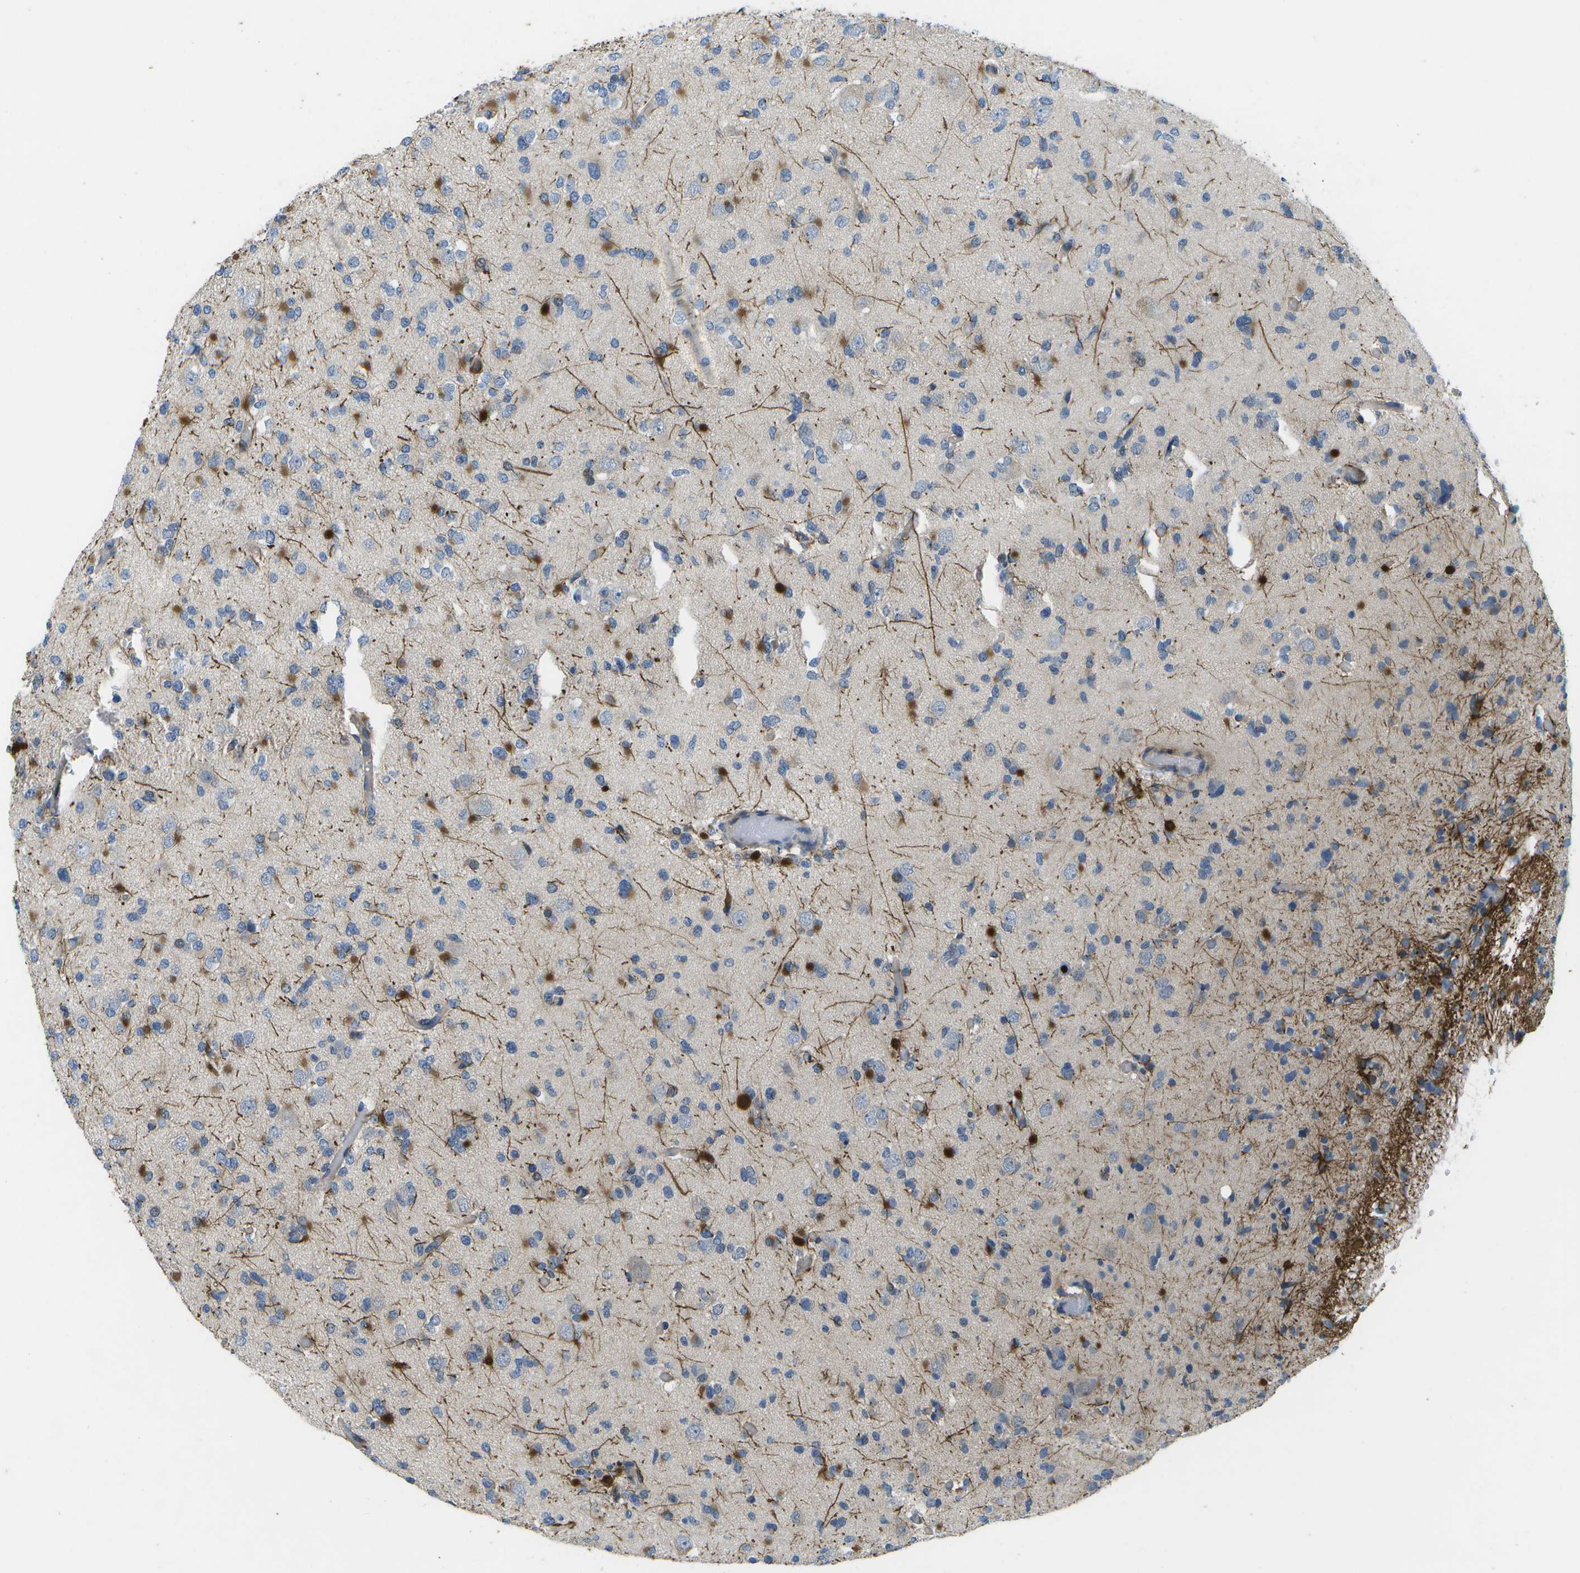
{"staining": {"intensity": "moderate", "quantity": "25%-75%", "location": "cytoplasmic/membranous"}, "tissue": "glioma", "cell_type": "Tumor cells", "image_type": "cancer", "snomed": [{"axis": "morphology", "description": "Glioma, malignant, Low grade"}, {"axis": "topography", "description": "Brain"}], "caption": "Protein expression analysis of human malignant glioma (low-grade) reveals moderate cytoplasmic/membranous positivity in about 25%-75% of tumor cells.", "gene": "P3H1", "patient": {"sex": "female", "age": 22}}